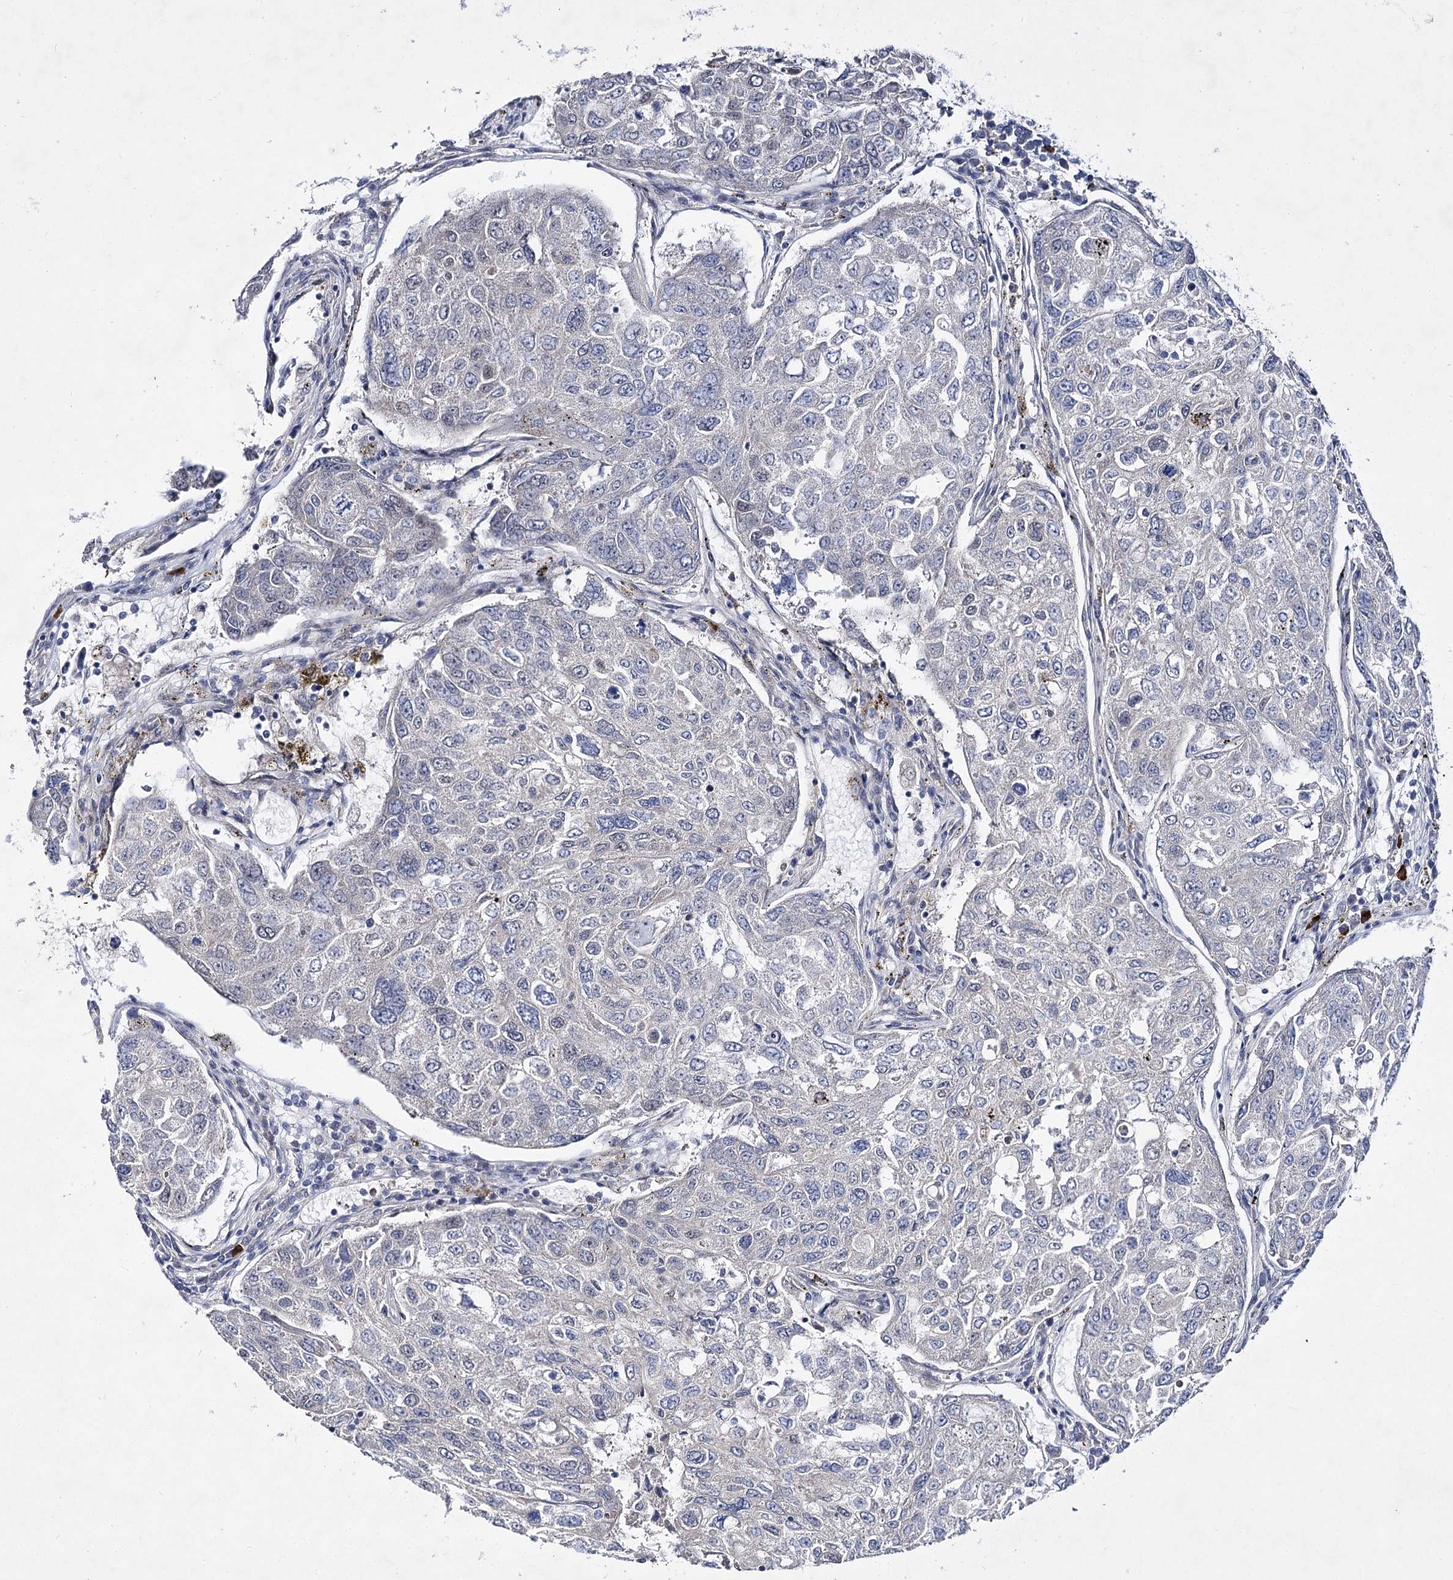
{"staining": {"intensity": "negative", "quantity": "none", "location": "none"}, "tissue": "urothelial cancer", "cell_type": "Tumor cells", "image_type": "cancer", "snomed": [{"axis": "morphology", "description": "Urothelial carcinoma, High grade"}, {"axis": "topography", "description": "Lymph node"}, {"axis": "topography", "description": "Urinary bladder"}], "caption": "Tumor cells show no significant positivity in urothelial carcinoma (high-grade).", "gene": "ARHGAP32", "patient": {"sex": "male", "age": 51}}